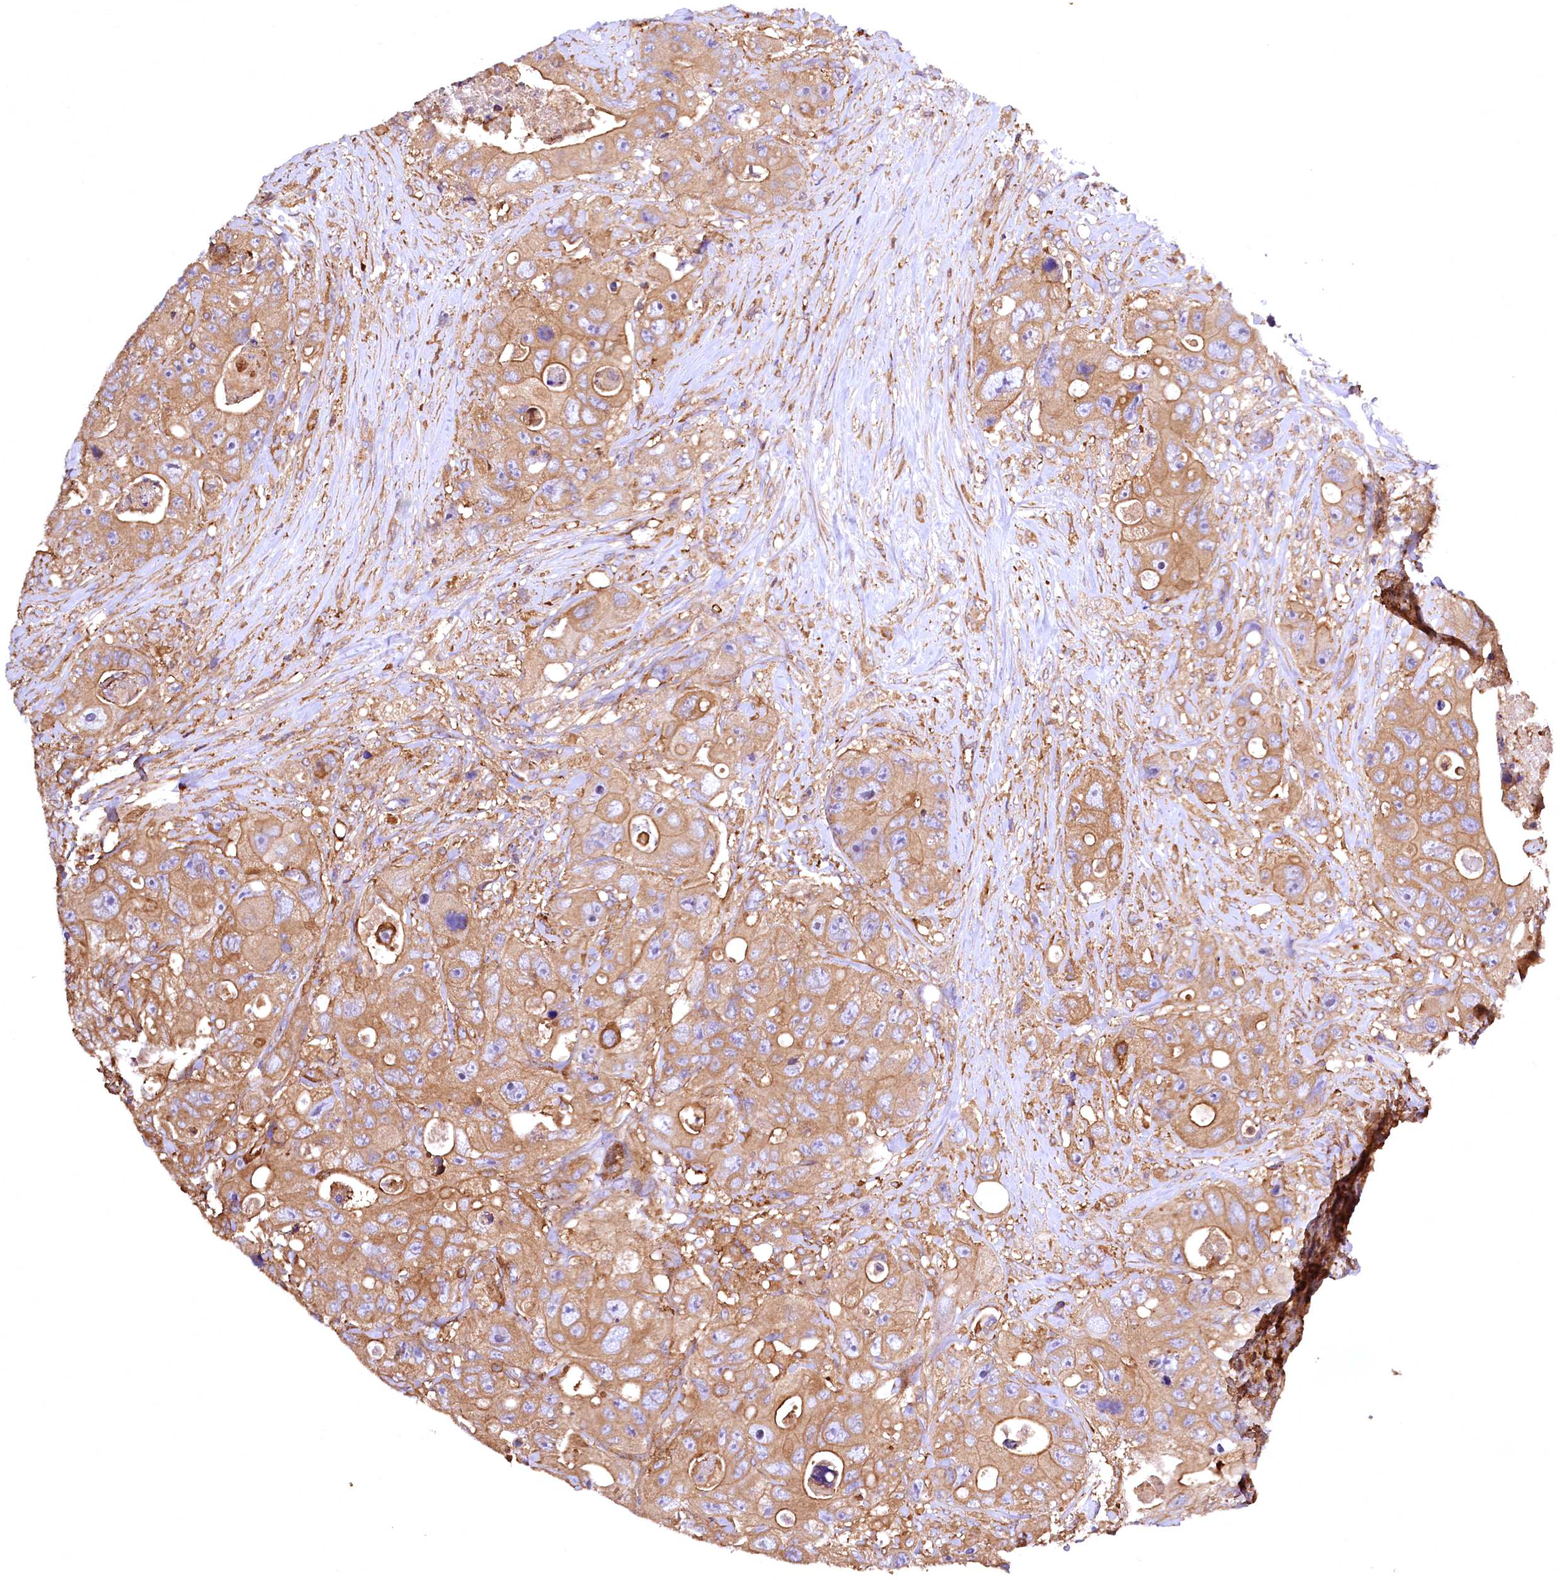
{"staining": {"intensity": "moderate", "quantity": ">75%", "location": "cytoplasmic/membranous"}, "tissue": "colorectal cancer", "cell_type": "Tumor cells", "image_type": "cancer", "snomed": [{"axis": "morphology", "description": "Adenocarcinoma, NOS"}, {"axis": "topography", "description": "Colon"}], "caption": "Human colorectal adenocarcinoma stained with a brown dye exhibits moderate cytoplasmic/membranous positive expression in approximately >75% of tumor cells.", "gene": "RARS2", "patient": {"sex": "female", "age": 46}}